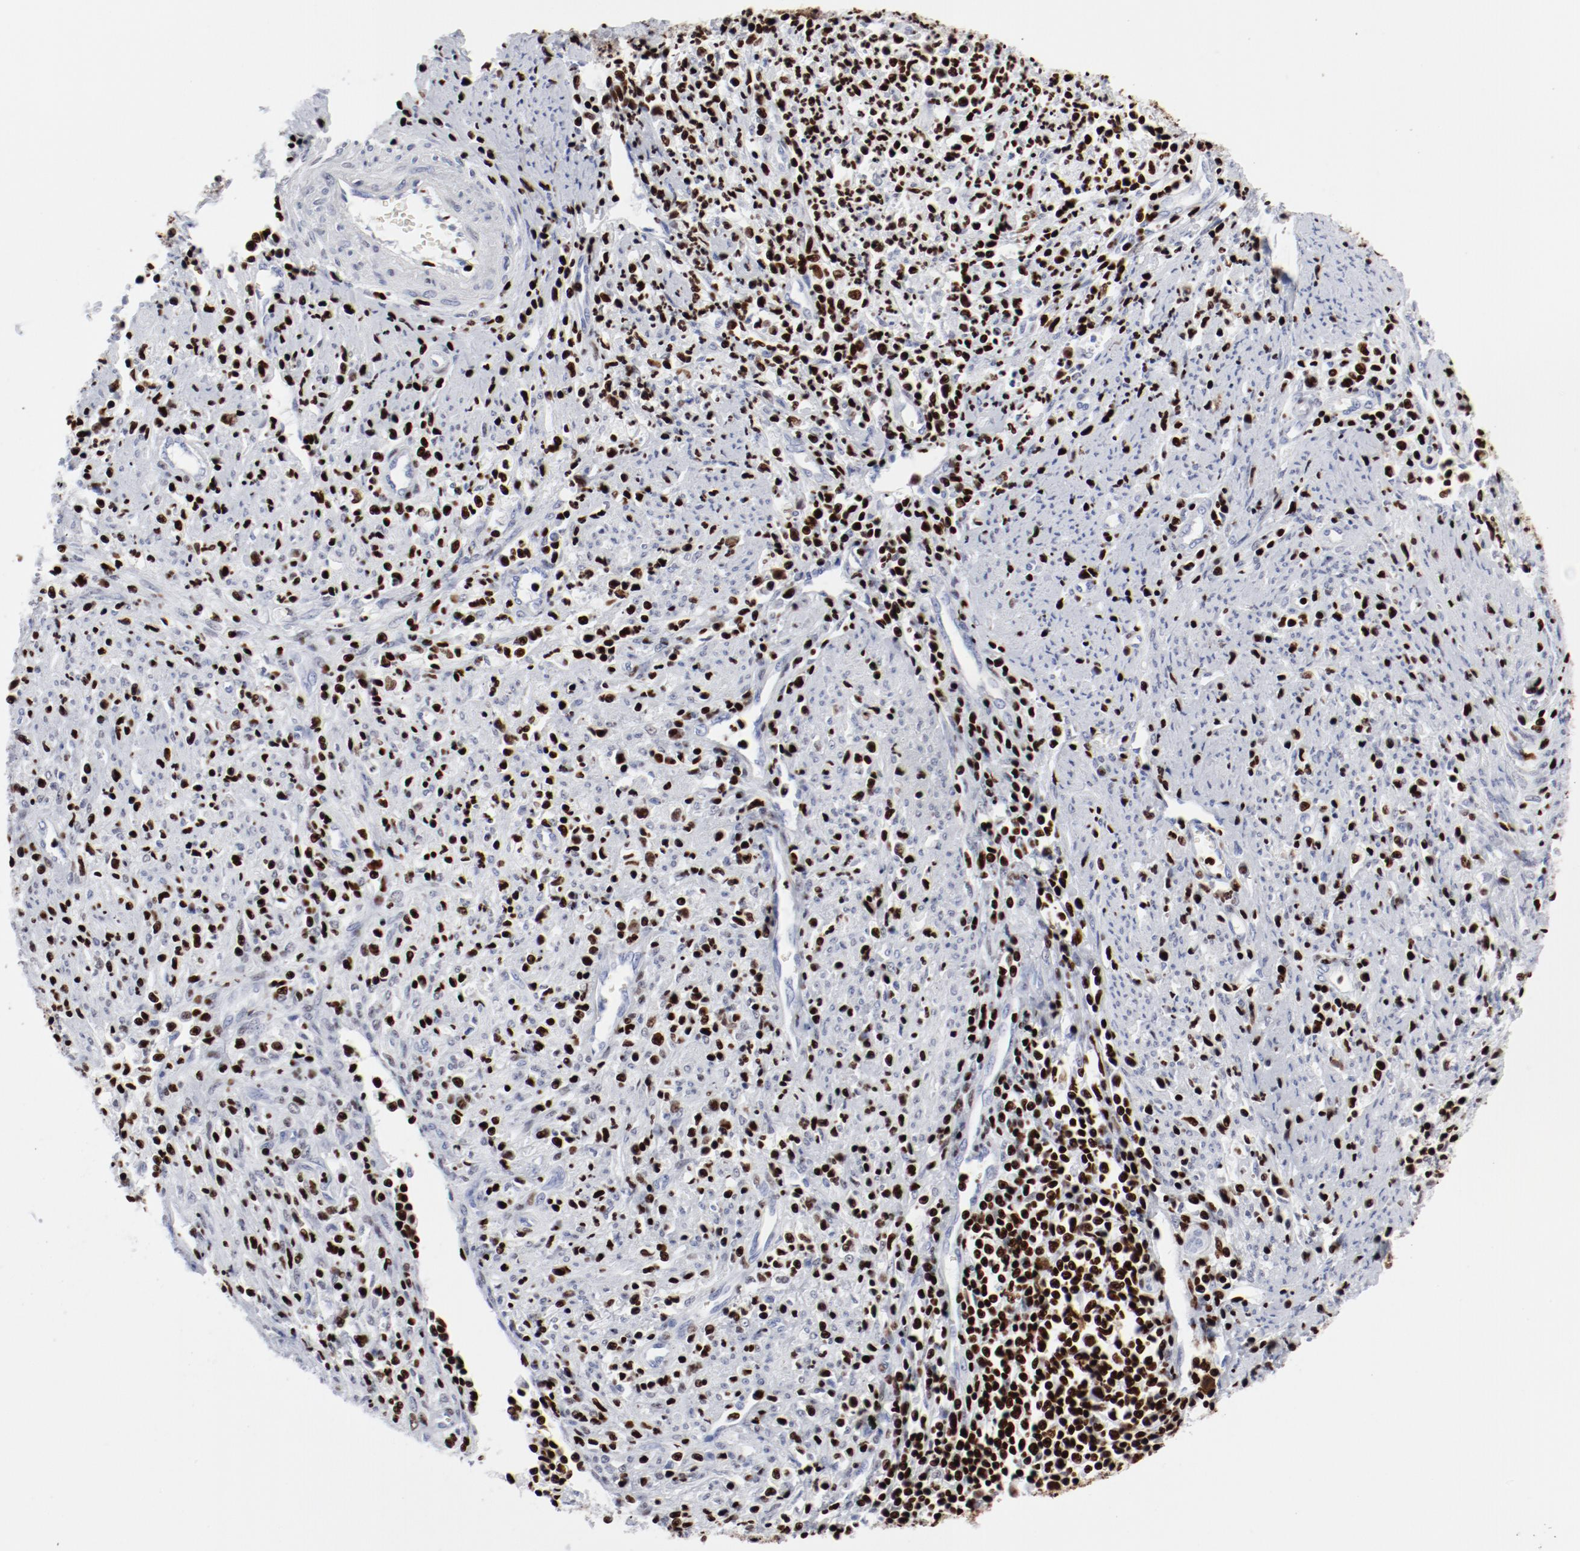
{"staining": {"intensity": "strong", "quantity": ">75%", "location": "nuclear"}, "tissue": "cervical cancer", "cell_type": "Tumor cells", "image_type": "cancer", "snomed": [{"axis": "morphology", "description": "Adenocarcinoma, NOS"}, {"axis": "topography", "description": "Cervix"}], "caption": "A micrograph of cervical cancer (adenocarcinoma) stained for a protein displays strong nuclear brown staining in tumor cells.", "gene": "SMARCC2", "patient": {"sex": "female", "age": 36}}